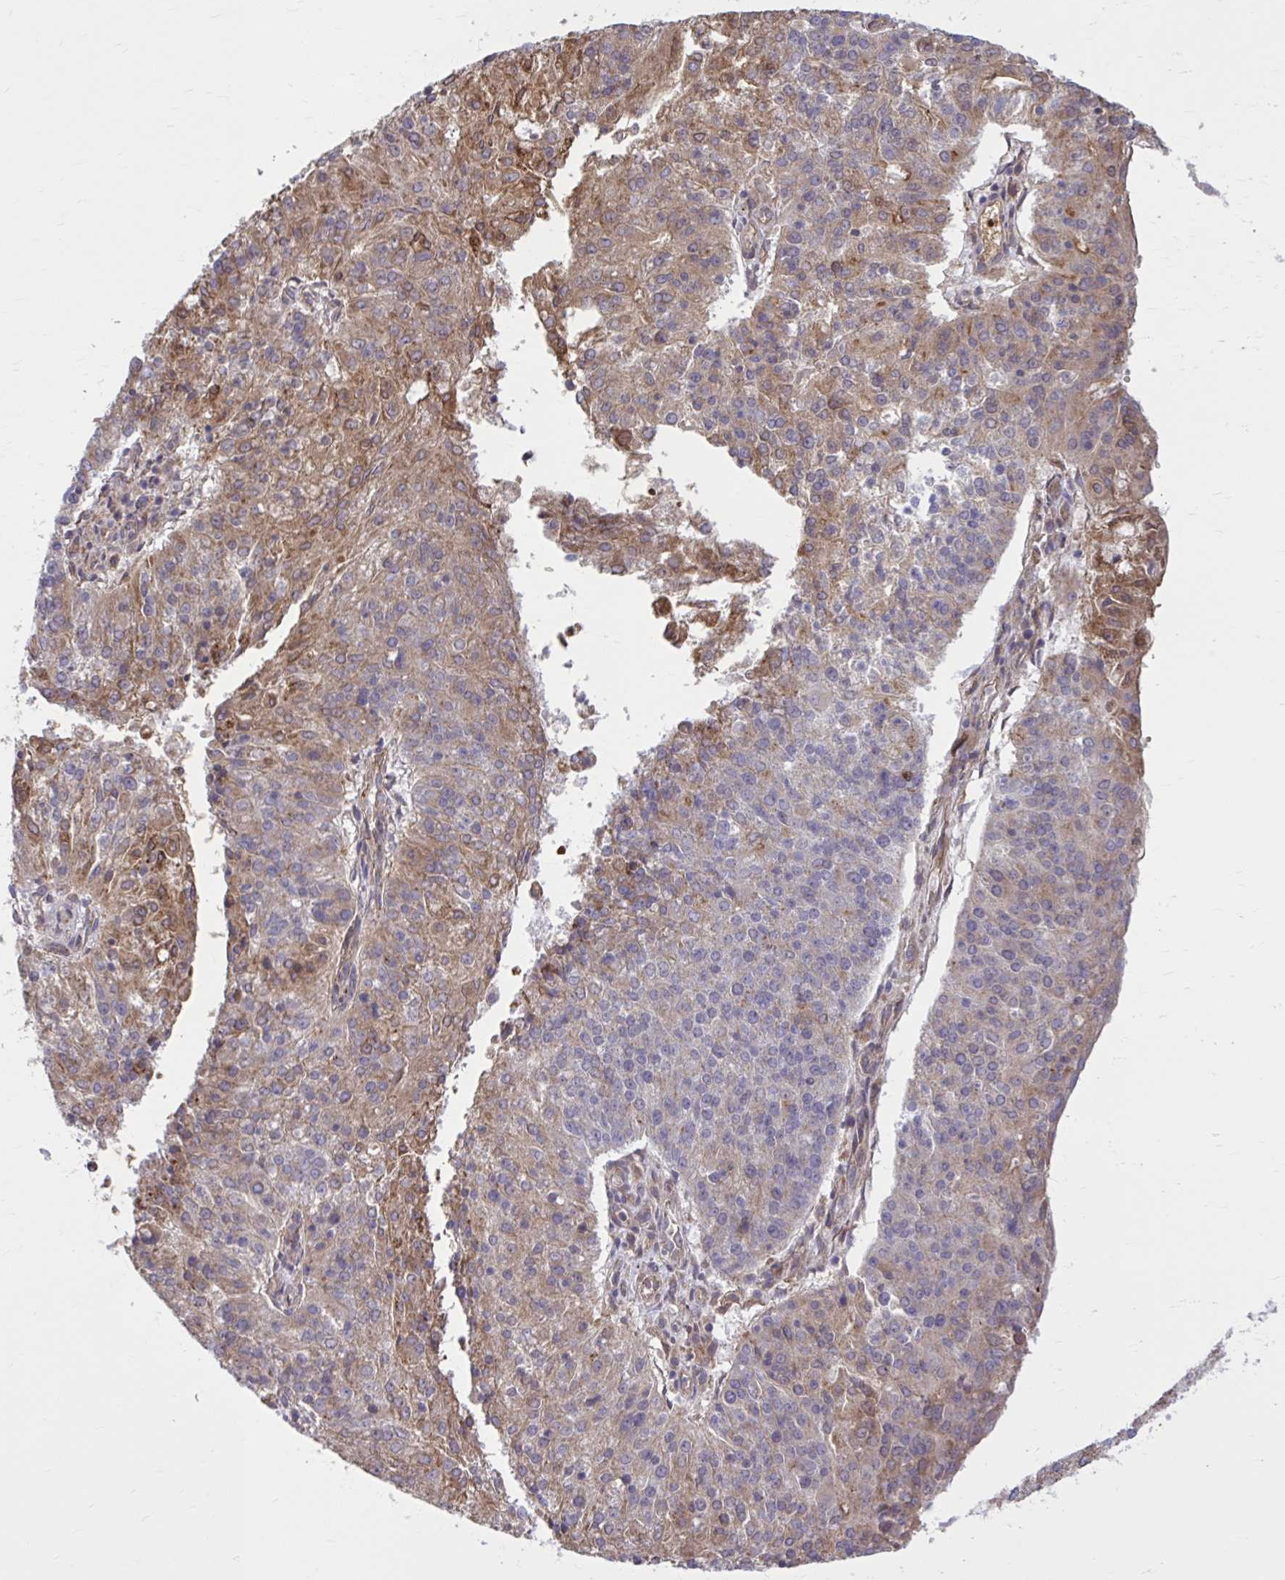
{"staining": {"intensity": "moderate", "quantity": "25%-75%", "location": "cytoplasmic/membranous"}, "tissue": "endometrial cancer", "cell_type": "Tumor cells", "image_type": "cancer", "snomed": [{"axis": "morphology", "description": "Adenocarcinoma, NOS"}, {"axis": "topography", "description": "Endometrium"}], "caption": "A histopathology image showing moderate cytoplasmic/membranous staining in approximately 25%-75% of tumor cells in endometrial cancer (adenocarcinoma), as visualized by brown immunohistochemical staining.", "gene": "SNF8", "patient": {"sex": "female", "age": 82}}